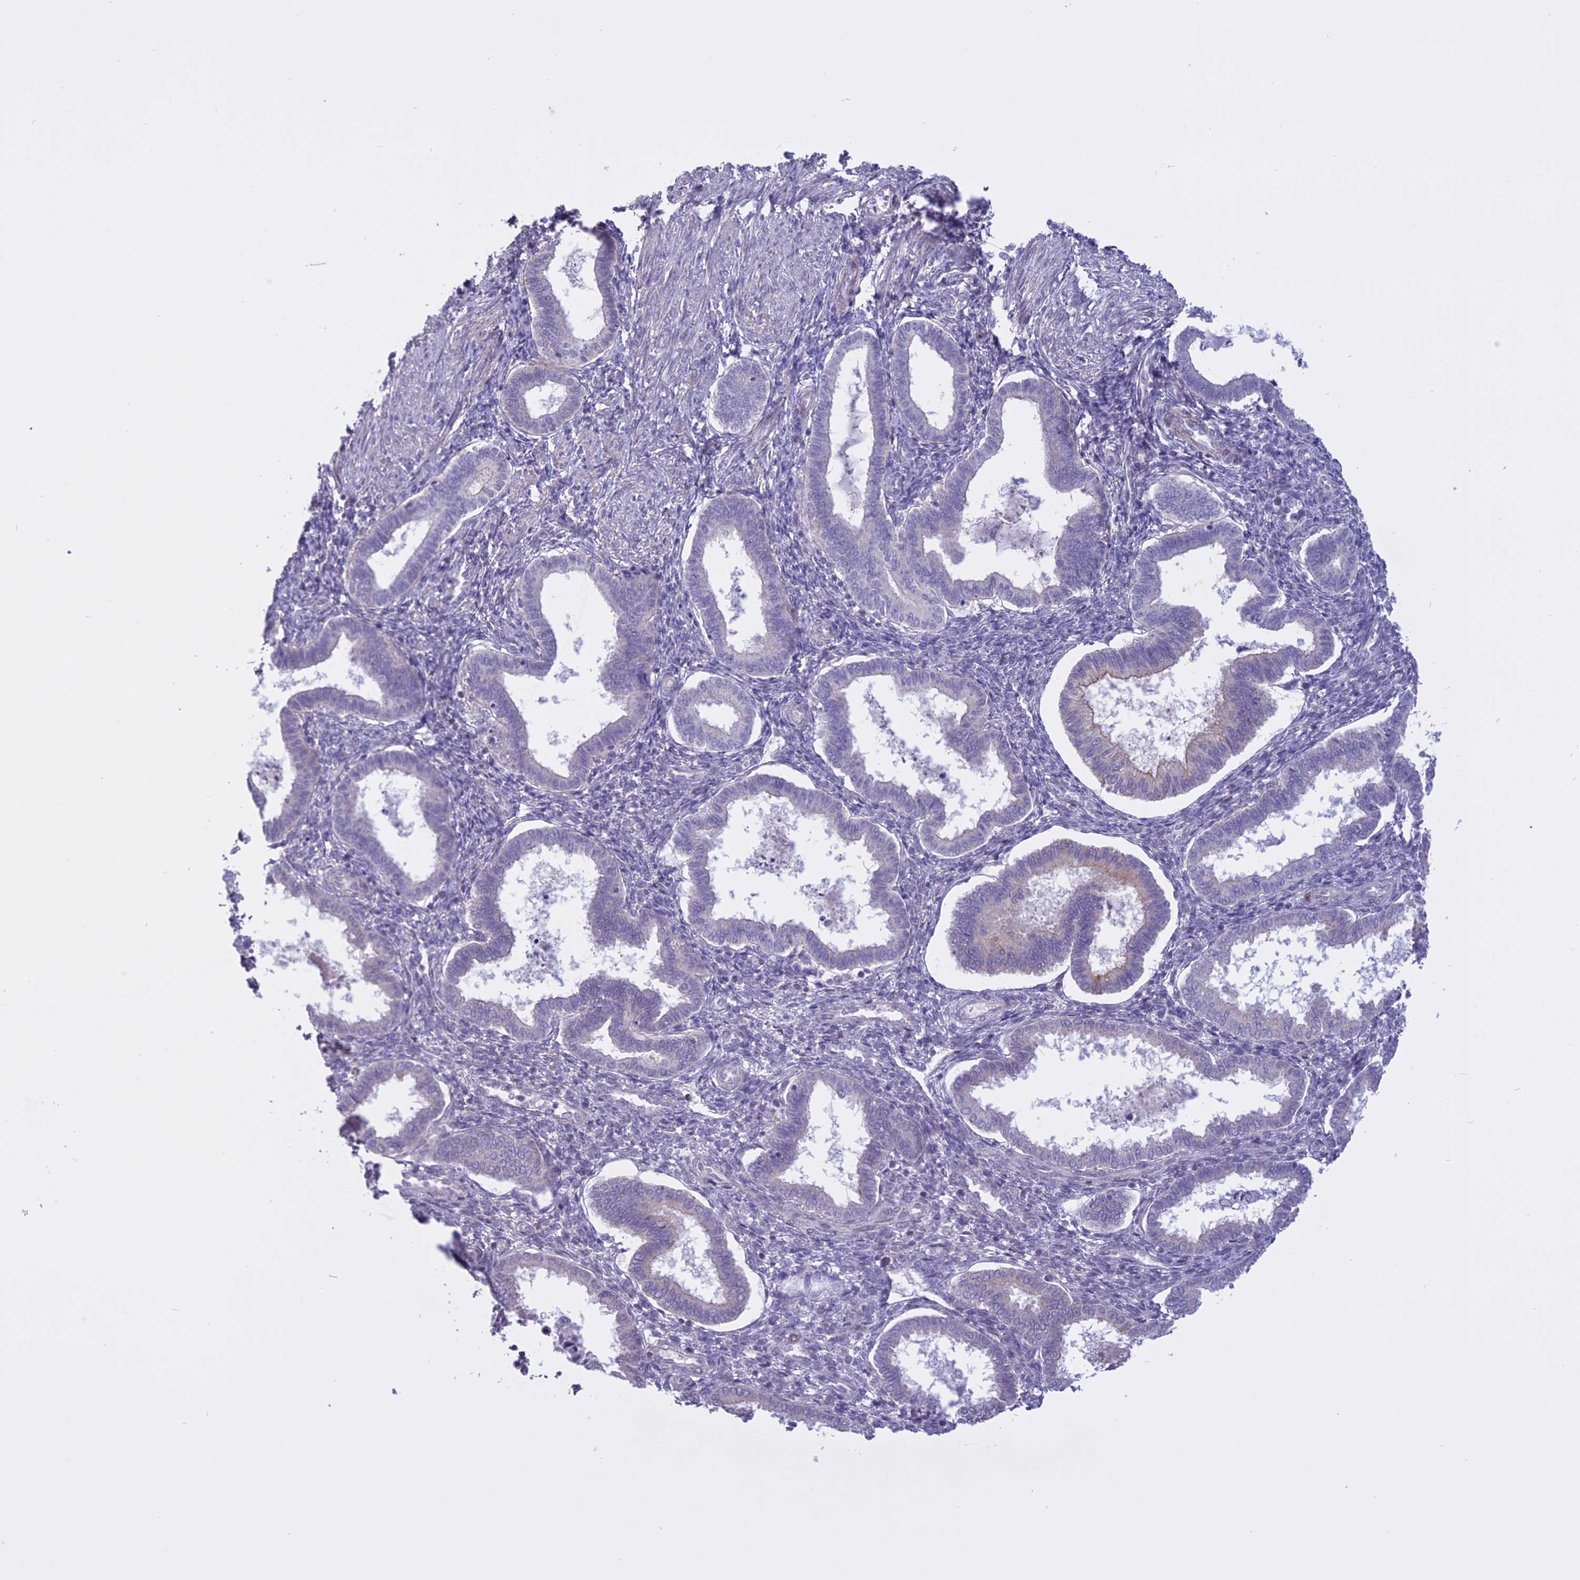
{"staining": {"intensity": "negative", "quantity": "none", "location": "none"}, "tissue": "endometrium", "cell_type": "Cells in endometrial stroma", "image_type": "normal", "snomed": [{"axis": "morphology", "description": "Normal tissue, NOS"}, {"axis": "topography", "description": "Endometrium"}], "caption": "Cells in endometrial stroma are negative for protein expression in benign human endometrium.", "gene": "SPHKAP", "patient": {"sex": "female", "age": 24}}